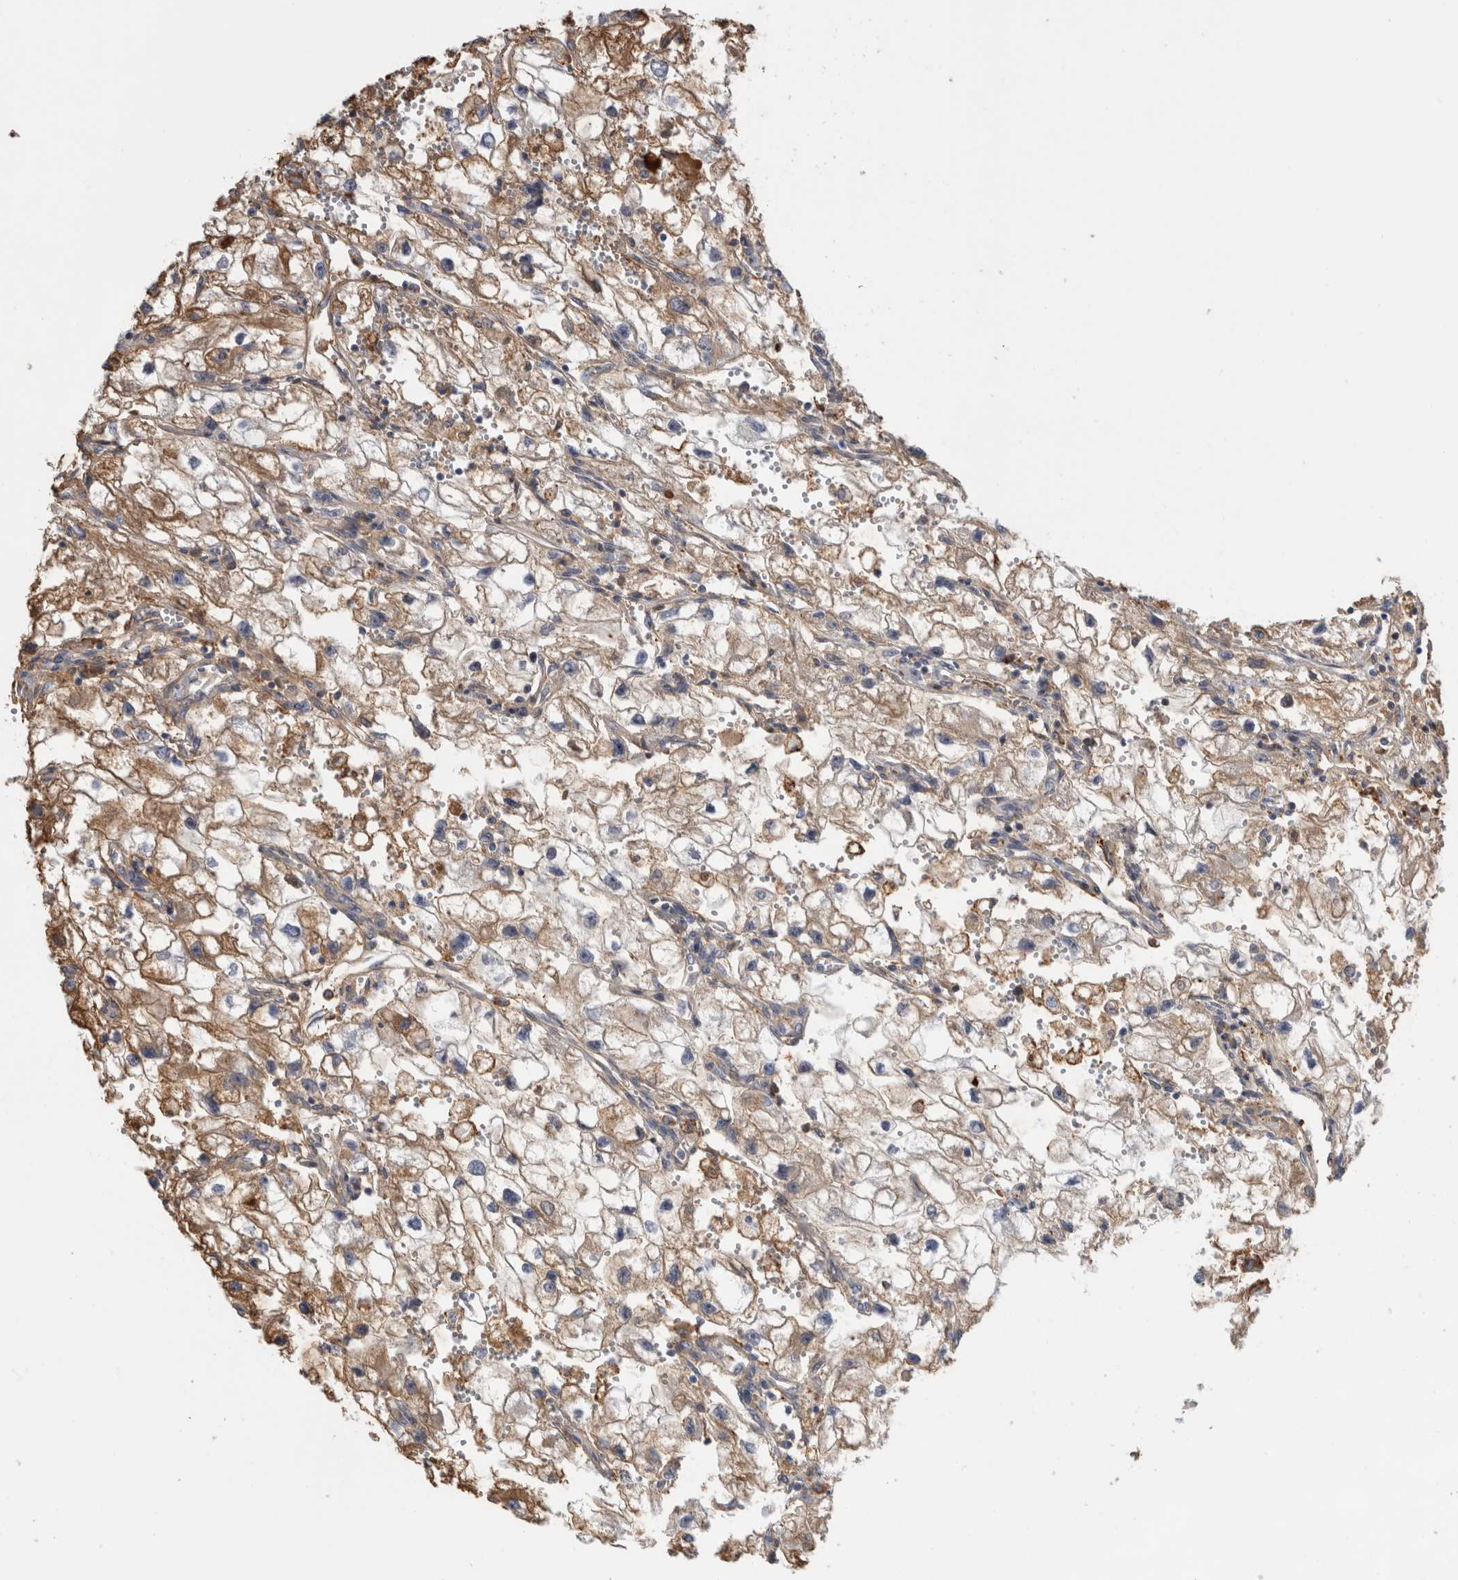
{"staining": {"intensity": "moderate", "quantity": ">75%", "location": "cytoplasmic/membranous"}, "tissue": "renal cancer", "cell_type": "Tumor cells", "image_type": "cancer", "snomed": [{"axis": "morphology", "description": "Adenocarcinoma, NOS"}, {"axis": "topography", "description": "Kidney"}], "caption": "The photomicrograph displays a brown stain indicating the presence of a protein in the cytoplasmic/membranous of tumor cells in adenocarcinoma (renal).", "gene": "TBCE", "patient": {"sex": "female", "age": 70}}